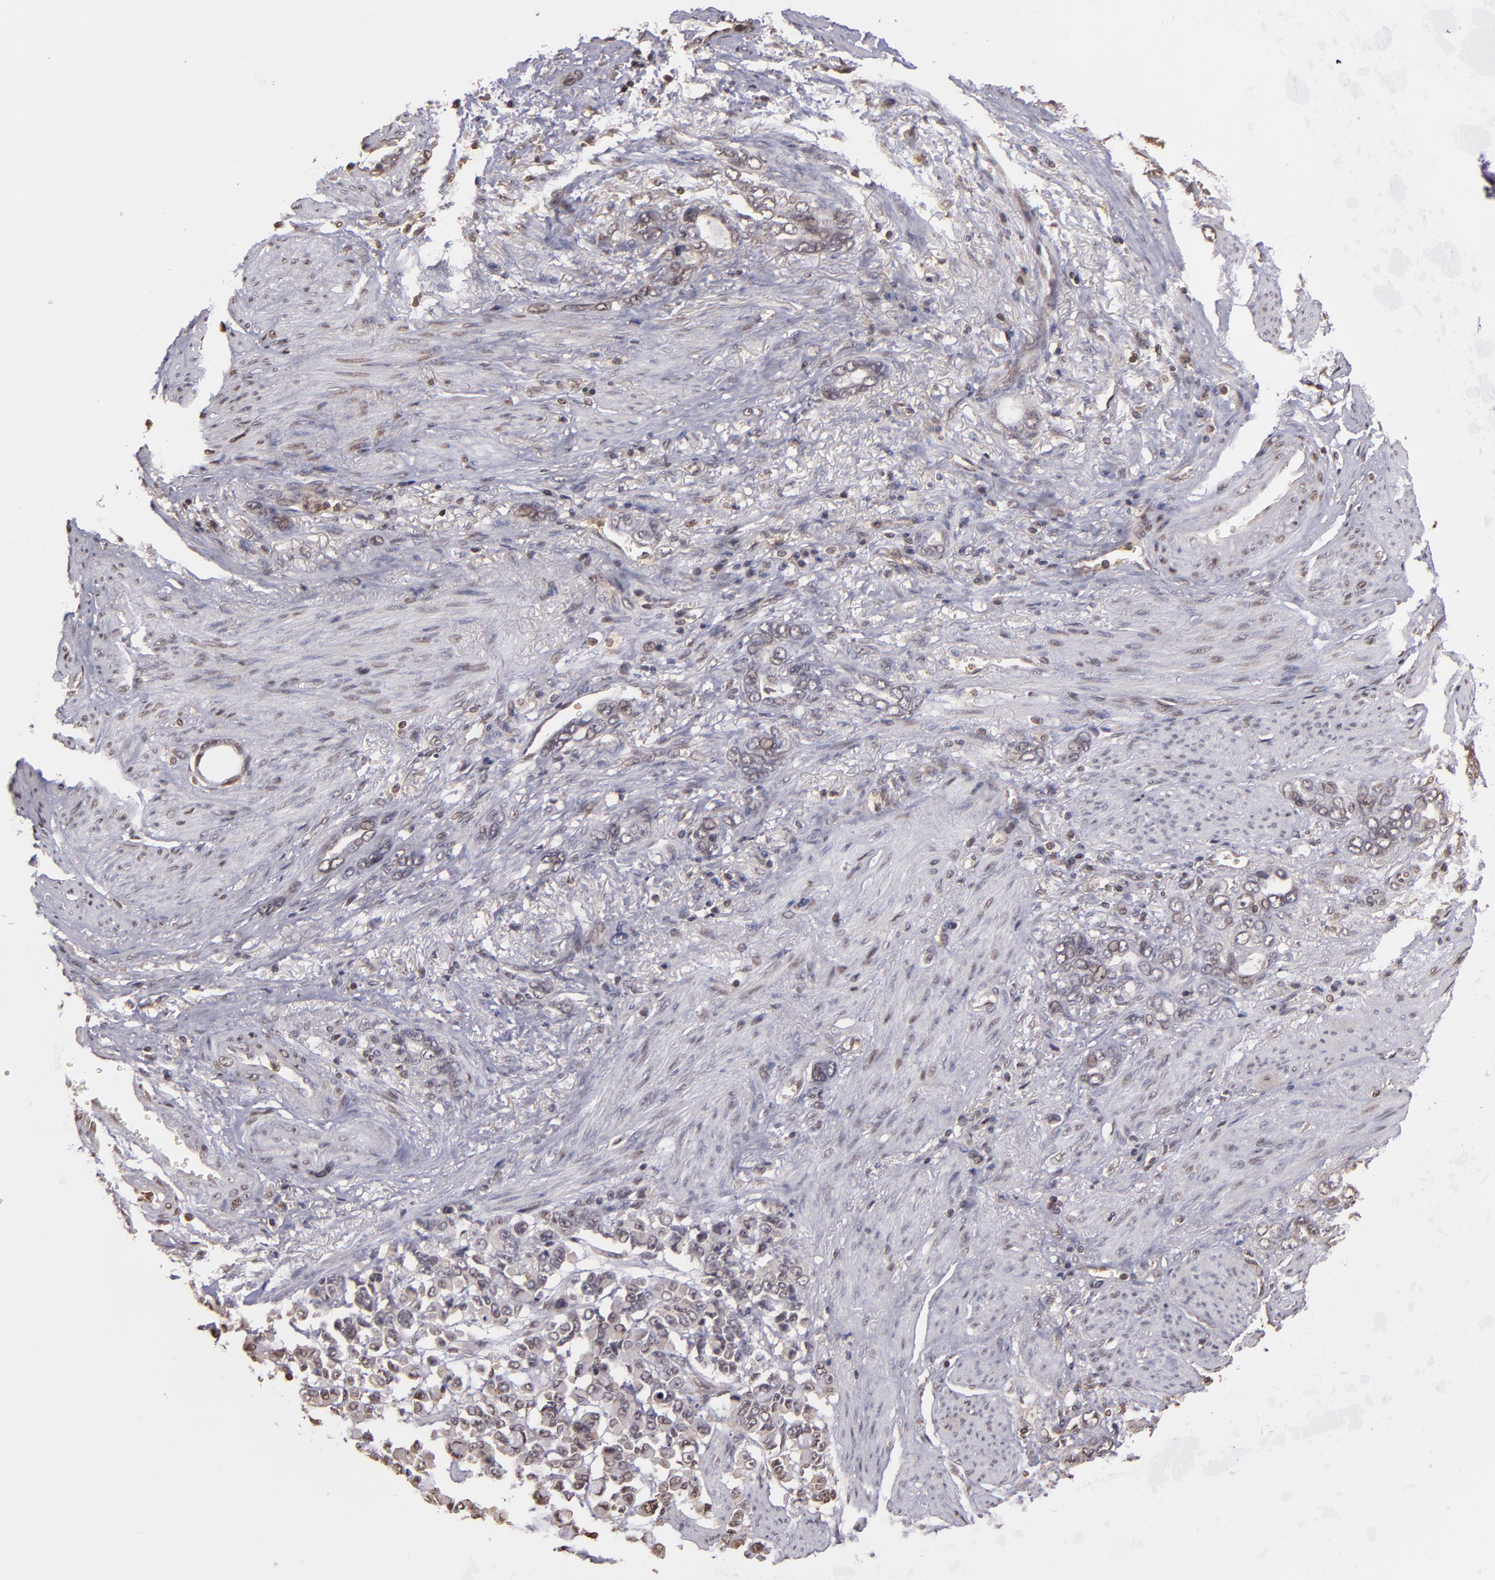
{"staining": {"intensity": "negative", "quantity": "none", "location": "none"}, "tissue": "stomach cancer", "cell_type": "Tumor cells", "image_type": "cancer", "snomed": [{"axis": "morphology", "description": "Adenocarcinoma, NOS"}, {"axis": "topography", "description": "Stomach"}], "caption": "This is a histopathology image of IHC staining of adenocarcinoma (stomach), which shows no staining in tumor cells.", "gene": "ARPC2", "patient": {"sex": "male", "age": 78}}